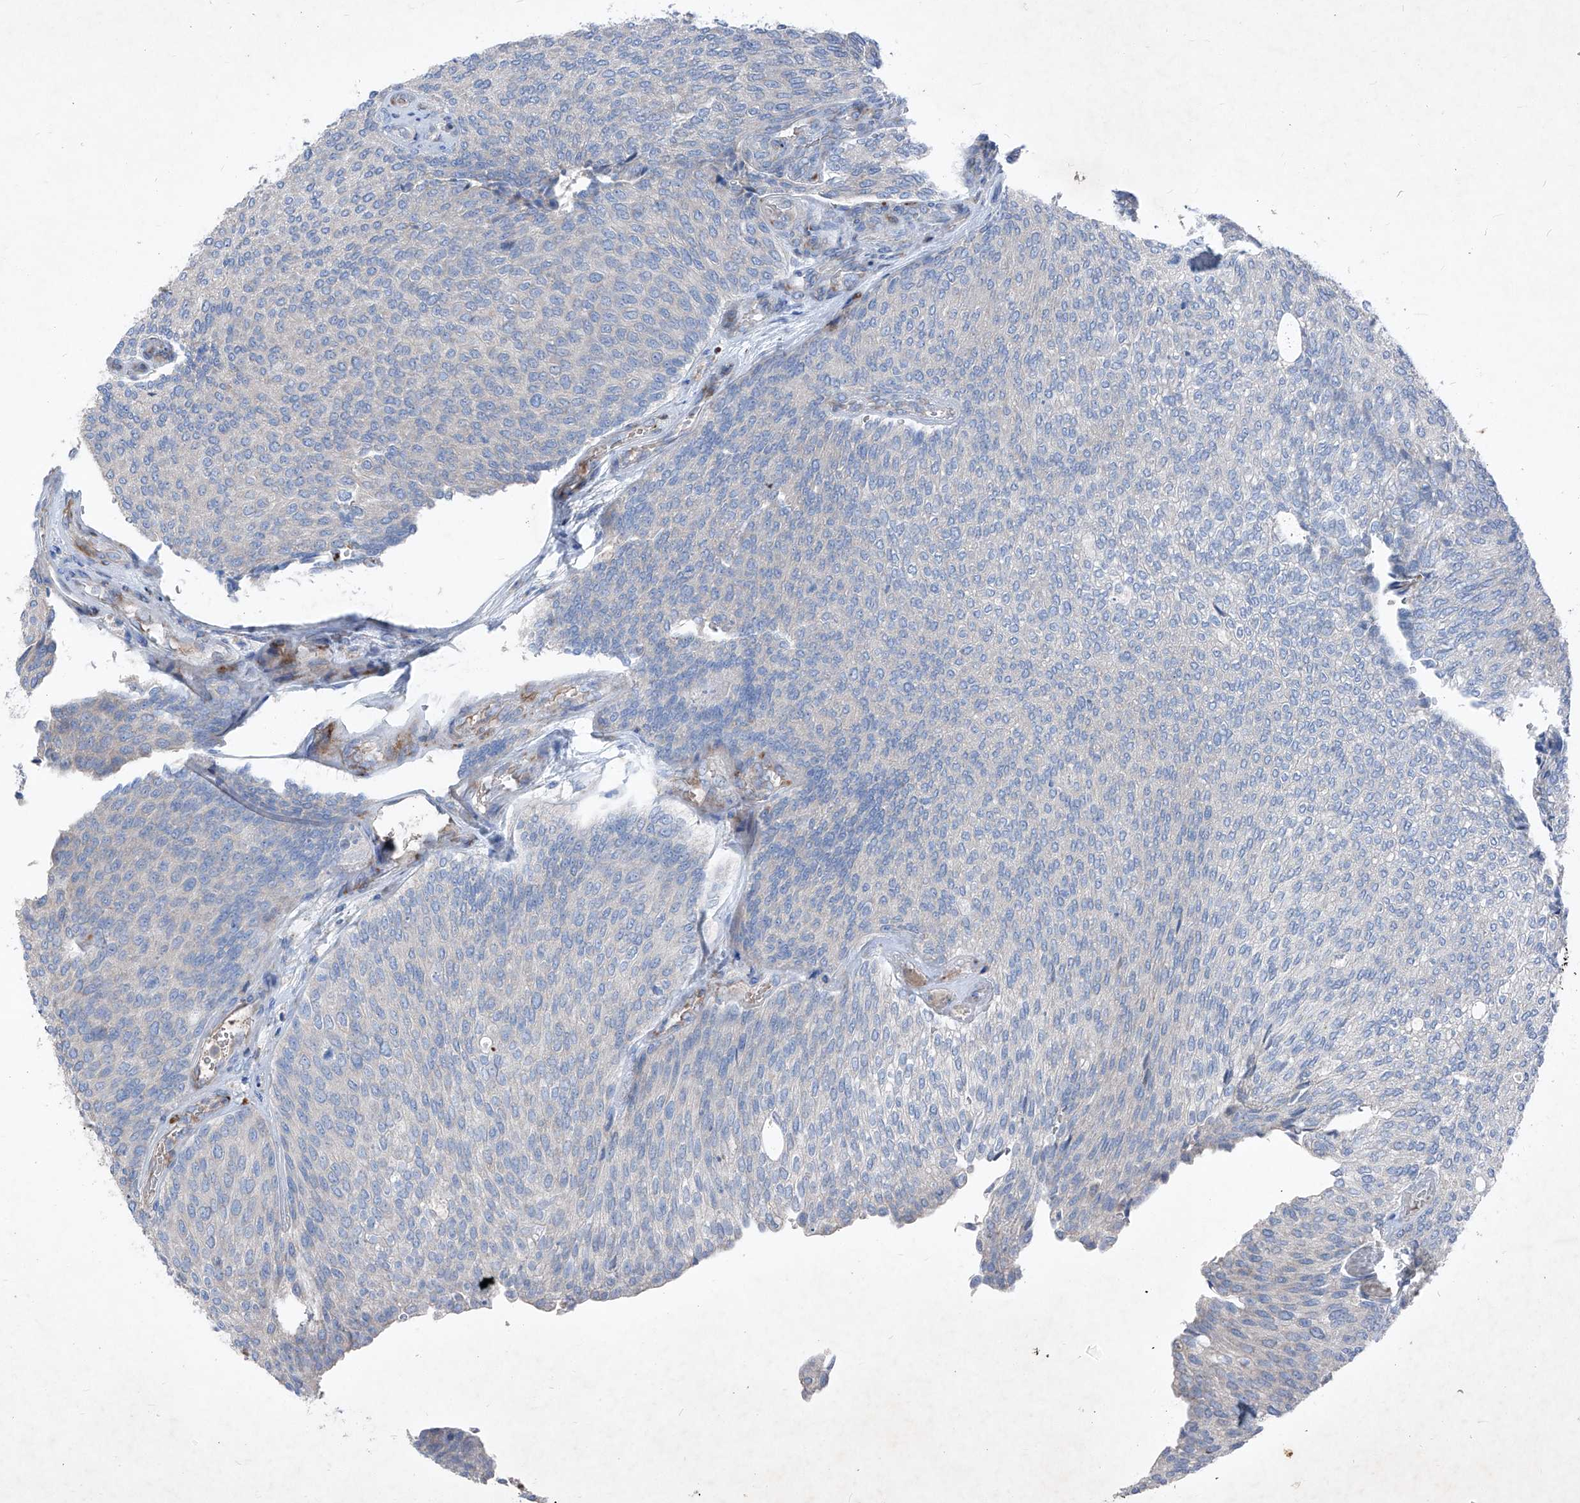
{"staining": {"intensity": "negative", "quantity": "none", "location": "none"}, "tissue": "urothelial cancer", "cell_type": "Tumor cells", "image_type": "cancer", "snomed": [{"axis": "morphology", "description": "Urothelial carcinoma, Low grade"}, {"axis": "topography", "description": "Urinary bladder"}], "caption": "A high-resolution image shows IHC staining of urothelial carcinoma (low-grade), which displays no significant staining in tumor cells.", "gene": "IFI27", "patient": {"sex": "female", "age": 79}}